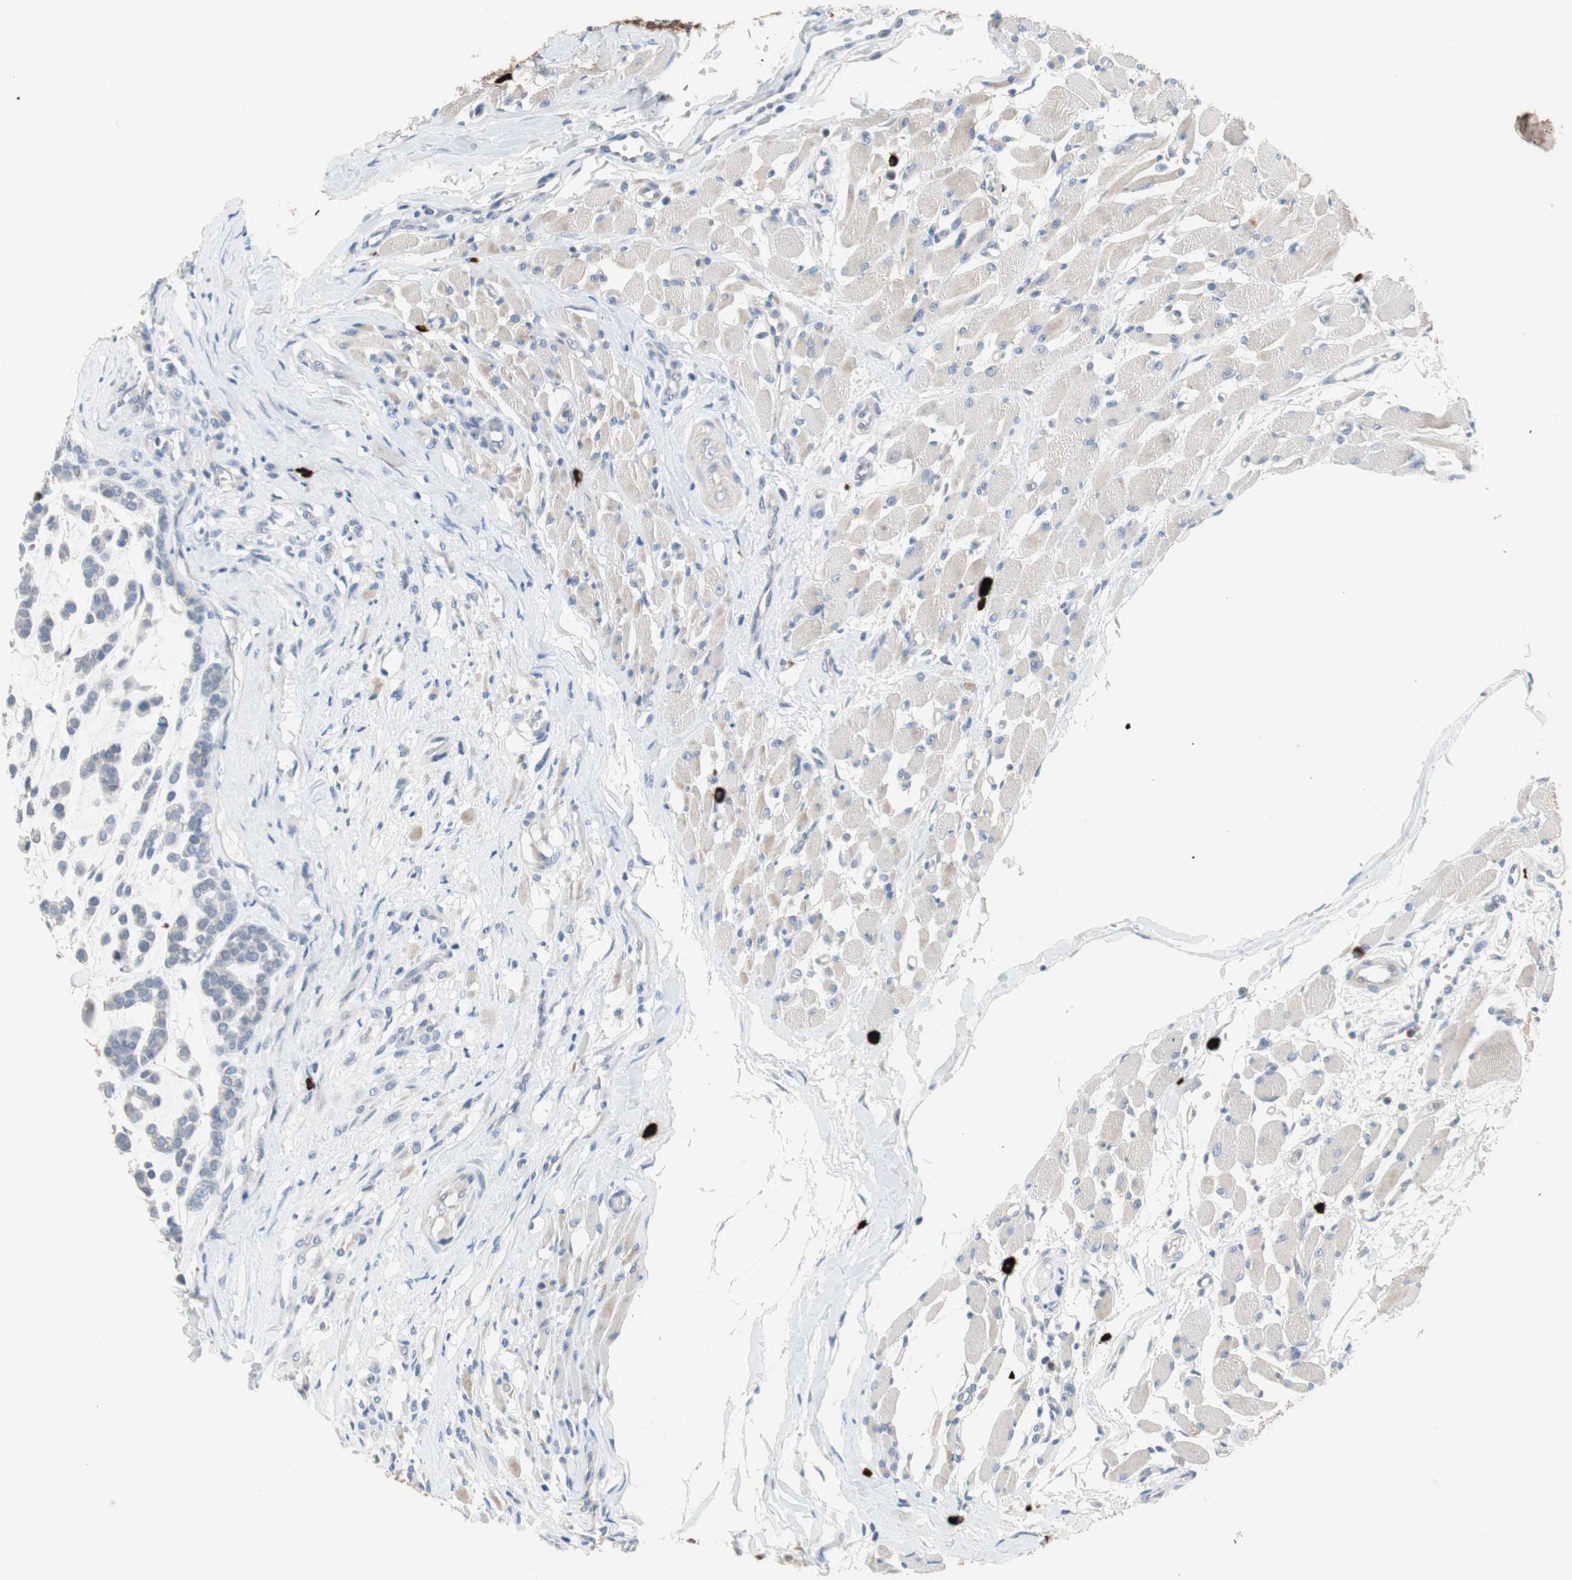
{"staining": {"intensity": "negative", "quantity": "none", "location": "none"}, "tissue": "head and neck cancer", "cell_type": "Tumor cells", "image_type": "cancer", "snomed": [{"axis": "morphology", "description": "Adenocarcinoma, NOS"}, {"axis": "morphology", "description": "Adenoma, NOS"}, {"axis": "topography", "description": "Head-Neck"}], "caption": "Tumor cells are negative for protein expression in human head and neck adenoma.", "gene": "PDZK1", "patient": {"sex": "female", "age": 55}}